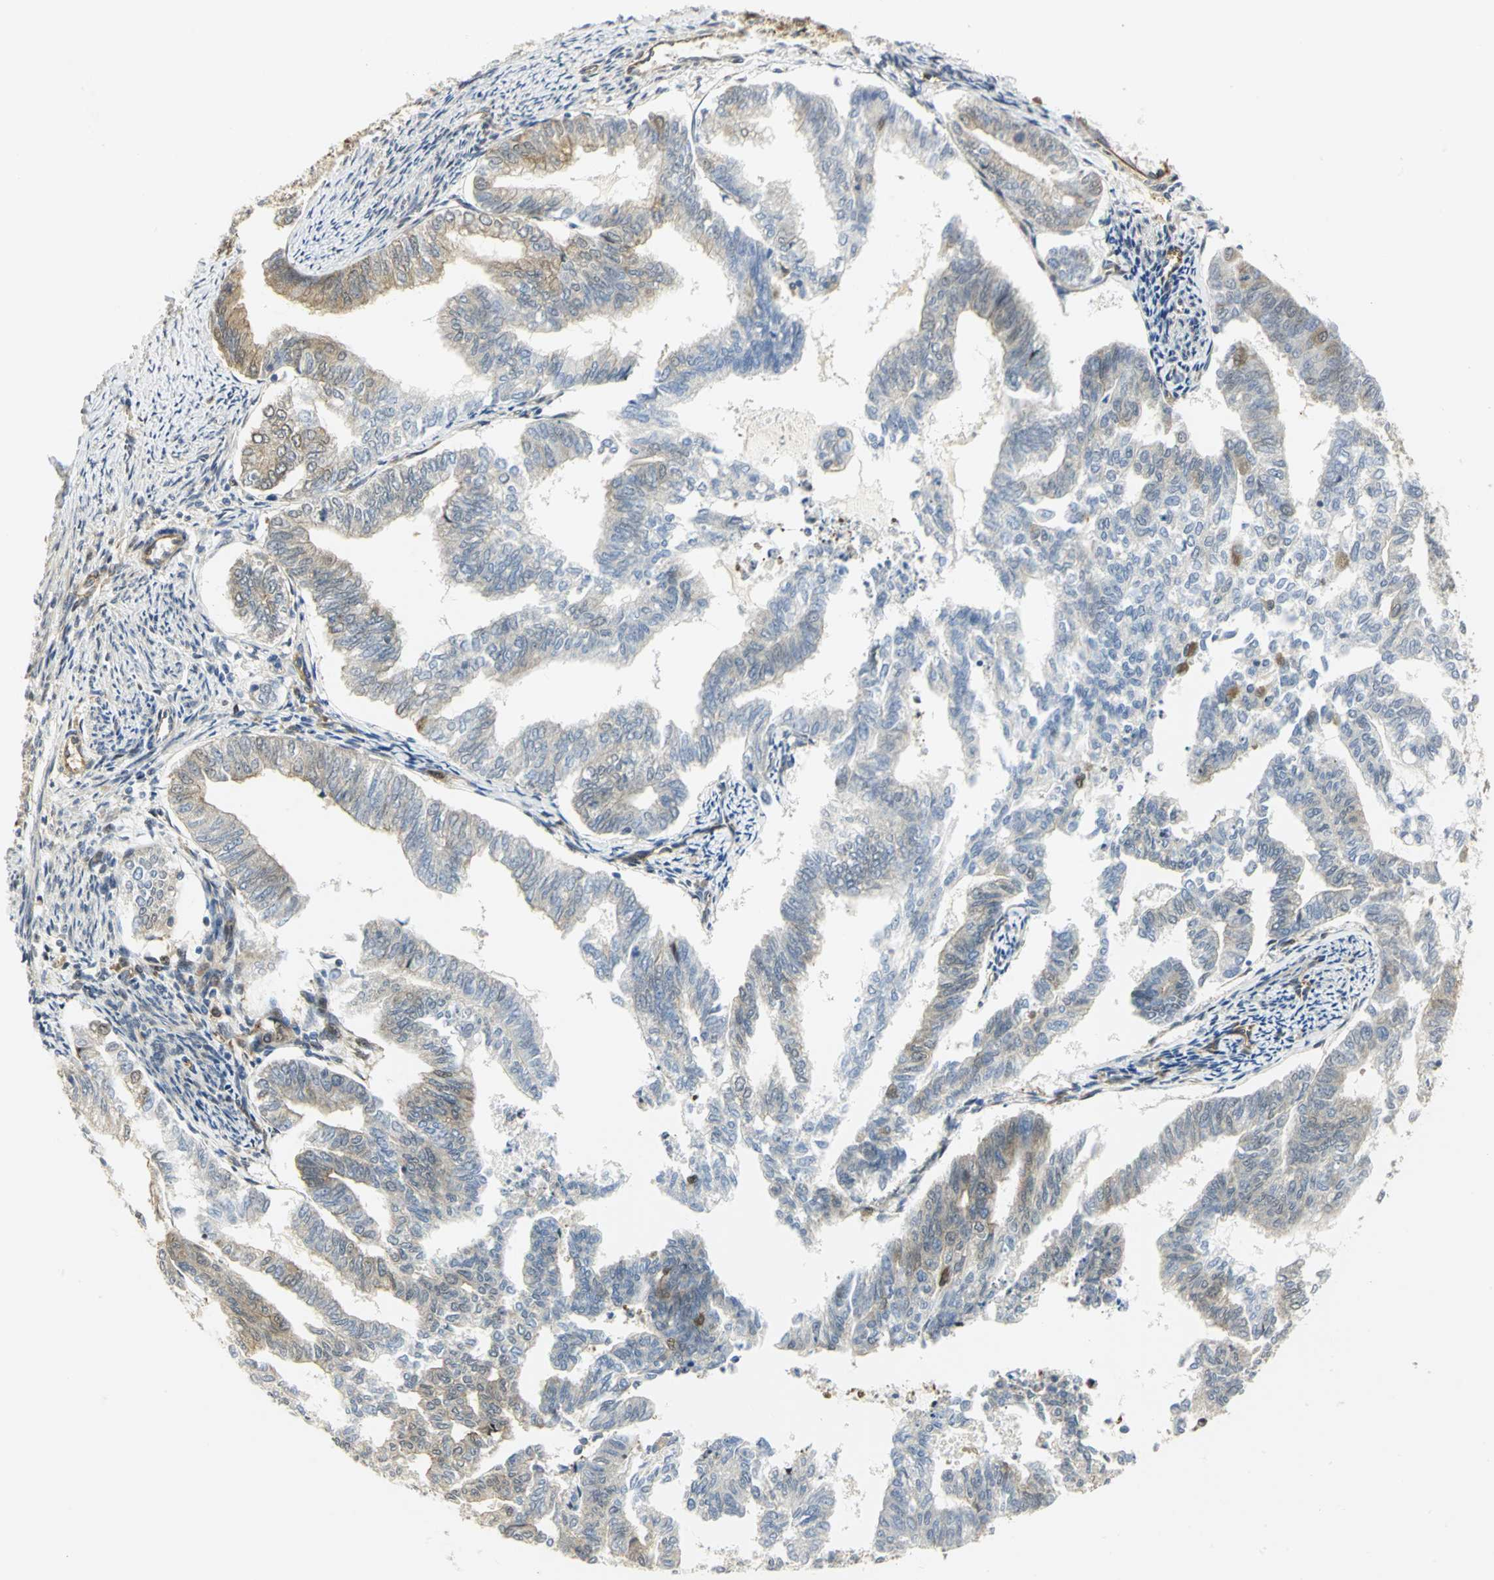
{"staining": {"intensity": "moderate", "quantity": "25%-75%", "location": "cytoplasmic/membranous,nuclear"}, "tissue": "endometrial cancer", "cell_type": "Tumor cells", "image_type": "cancer", "snomed": [{"axis": "morphology", "description": "Adenocarcinoma, NOS"}, {"axis": "topography", "description": "Endometrium"}], "caption": "Immunohistochemical staining of human endometrial cancer demonstrates medium levels of moderate cytoplasmic/membranous and nuclear protein expression in approximately 25%-75% of tumor cells. (DAB (3,3'-diaminobenzidine) IHC with brightfield microscopy, high magnification).", "gene": "EEA1", "patient": {"sex": "female", "age": 79}}